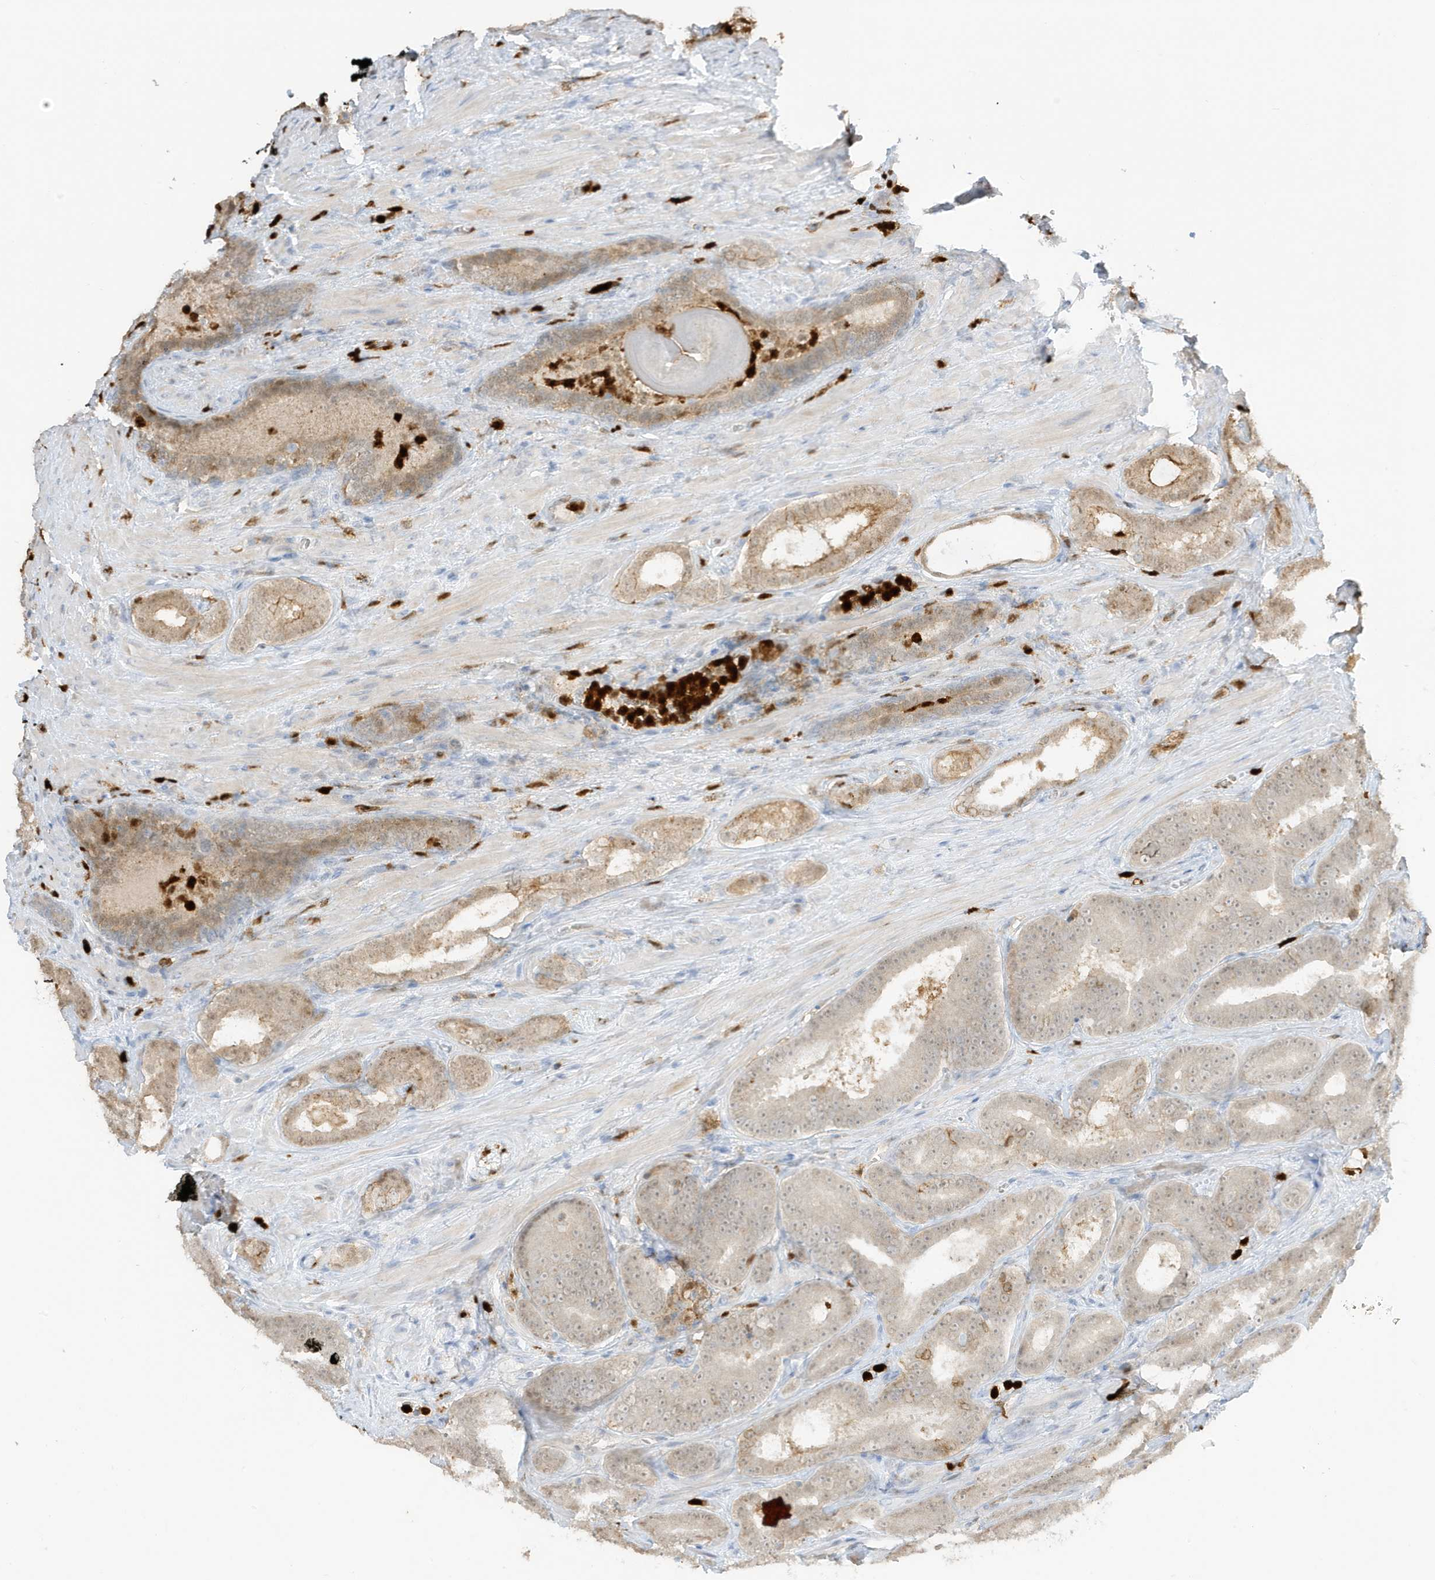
{"staining": {"intensity": "weak", "quantity": "<25%", "location": "cytoplasmic/membranous,nuclear"}, "tissue": "prostate cancer", "cell_type": "Tumor cells", "image_type": "cancer", "snomed": [{"axis": "morphology", "description": "Adenocarcinoma, High grade"}, {"axis": "topography", "description": "Prostate"}], "caption": "IHC of human prostate high-grade adenocarcinoma exhibits no expression in tumor cells.", "gene": "GCA", "patient": {"sex": "male", "age": 66}}